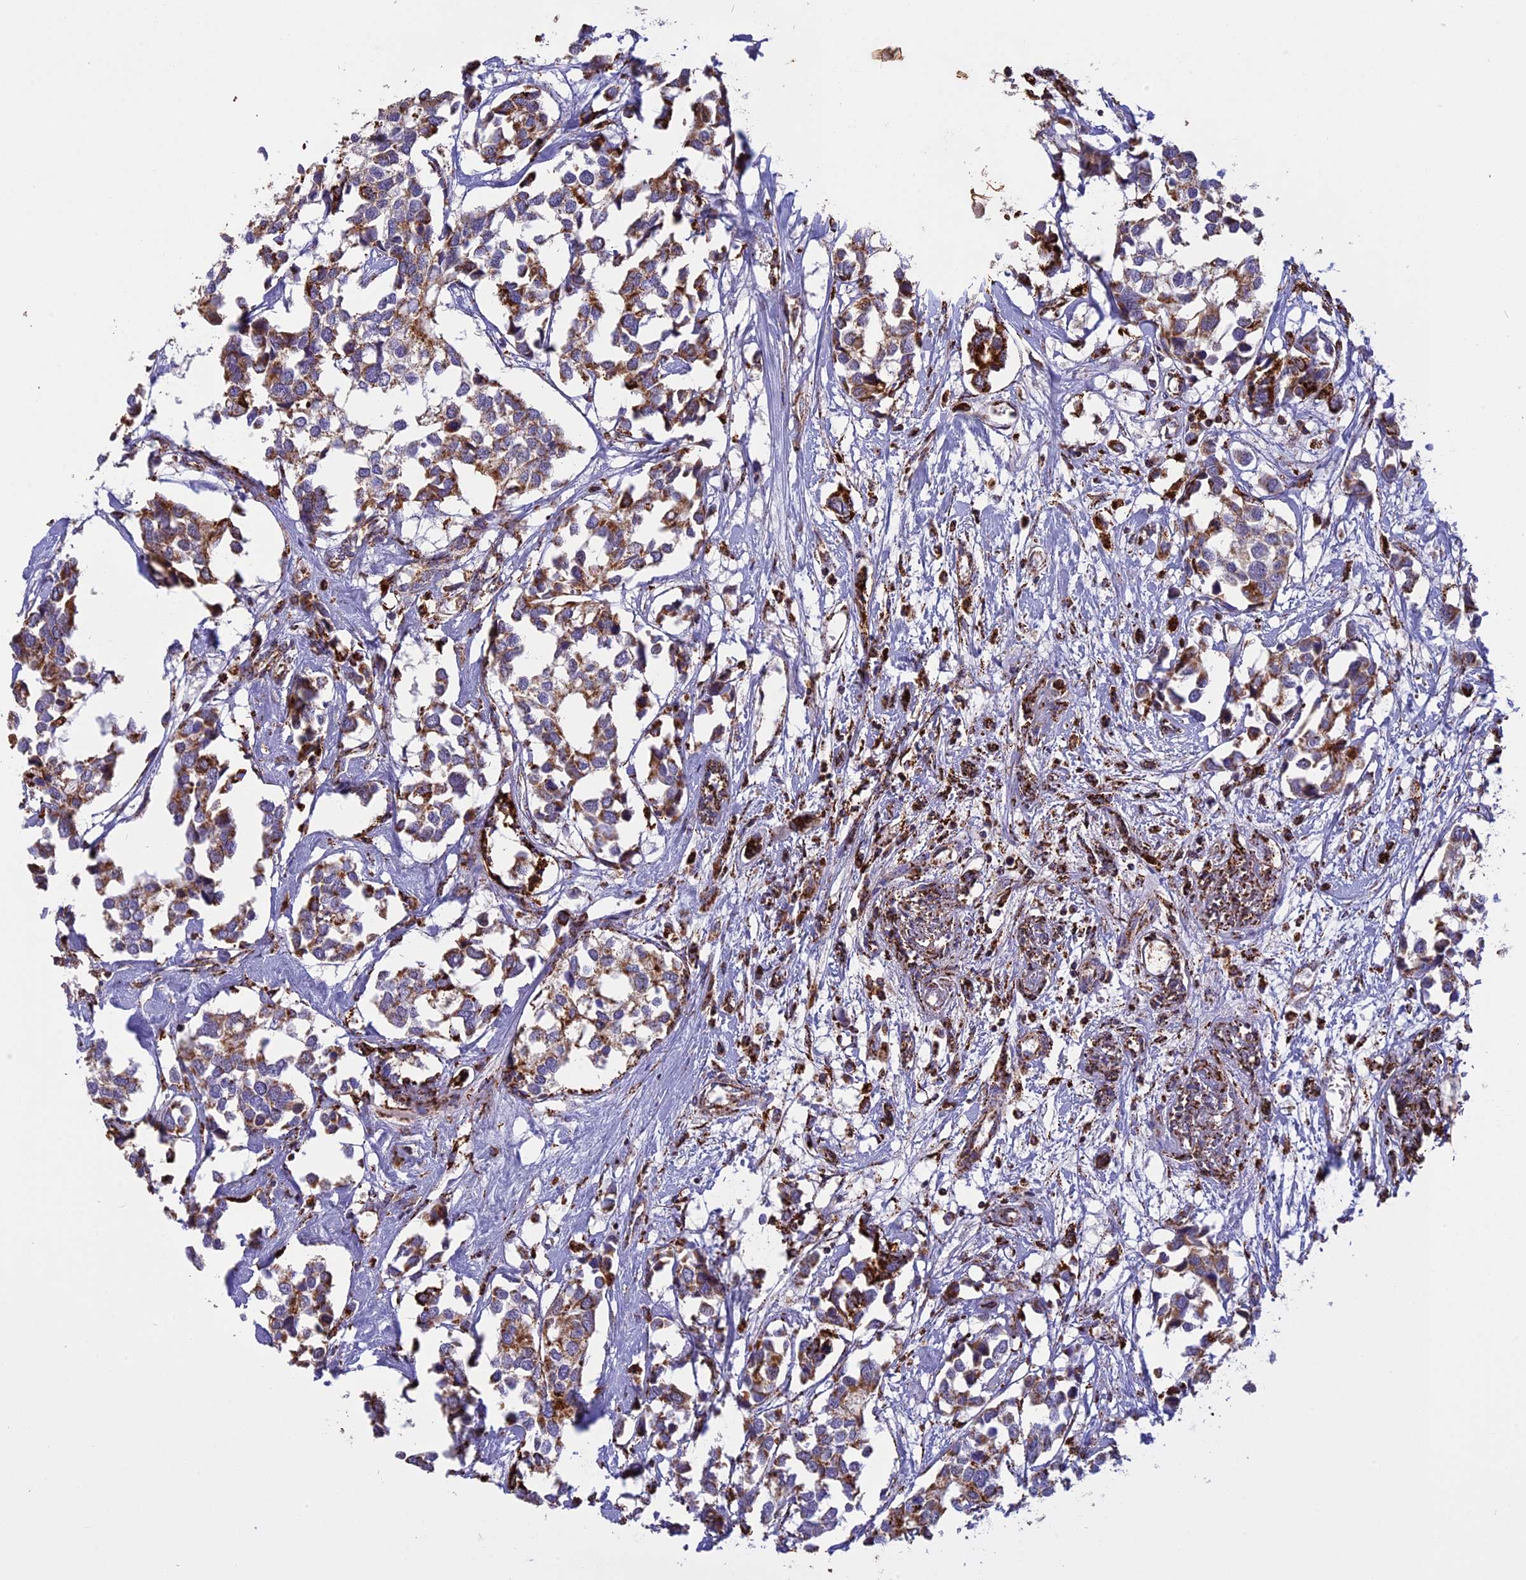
{"staining": {"intensity": "moderate", "quantity": ">75%", "location": "cytoplasmic/membranous"}, "tissue": "breast cancer", "cell_type": "Tumor cells", "image_type": "cancer", "snomed": [{"axis": "morphology", "description": "Duct carcinoma"}, {"axis": "topography", "description": "Breast"}], "caption": "Human breast infiltrating ductal carcinoma stained for a protein (brown) demonstrates moderate cytoplasmic/membranous positive expression in about >75% of tumor cells.", "gene": "KCNG1", "patient": {"sex": "female", "age": 83}}